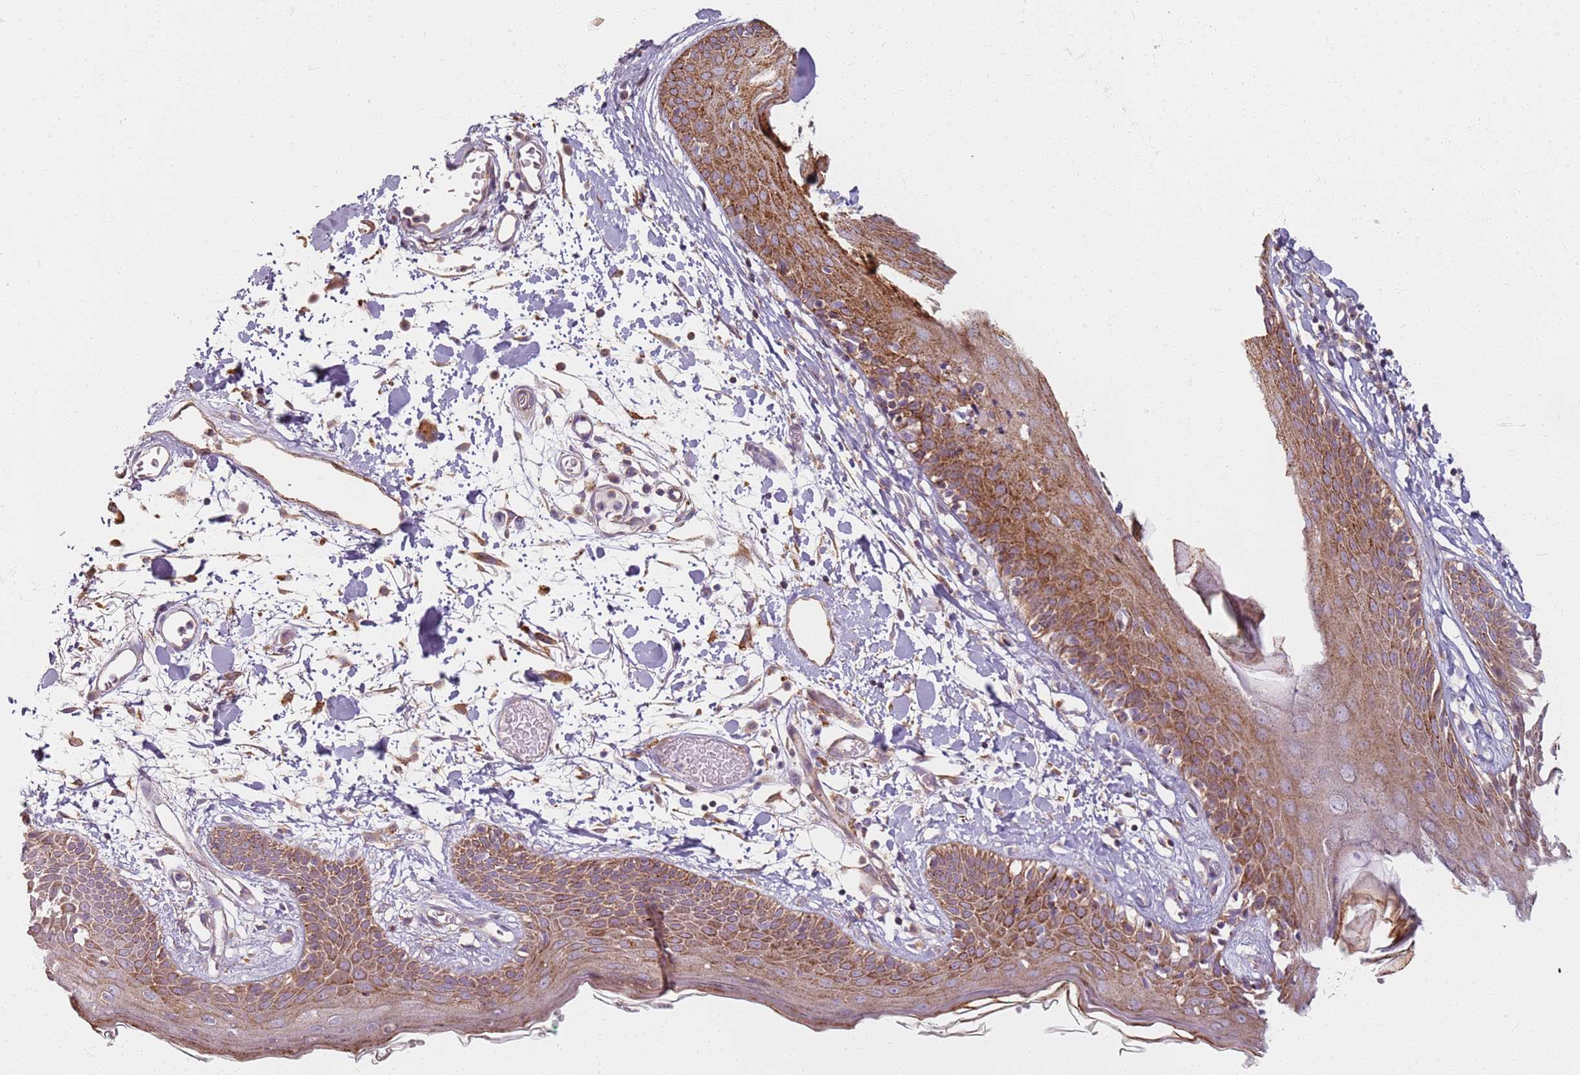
{"staining": {"intensity": "weak", "quantity": "25%-75%", "location": "cytoplasmic/membranous"}, "tissue": "skin", "cell_type": "Fibroblasts", "image_type": "normal", "snomed": [{"axis": "morphology", "description": "Normal tissue, NOS"}, {"axis": "topography", "description": "Skin"}], "caption": "Protein expression analysis of benign skin displays weak cytoplasmic/membranous staining in about 25%-75% of fibroblasts.", "gene": "PROKR2", "patient": {"sex": "male", "age": 79}}